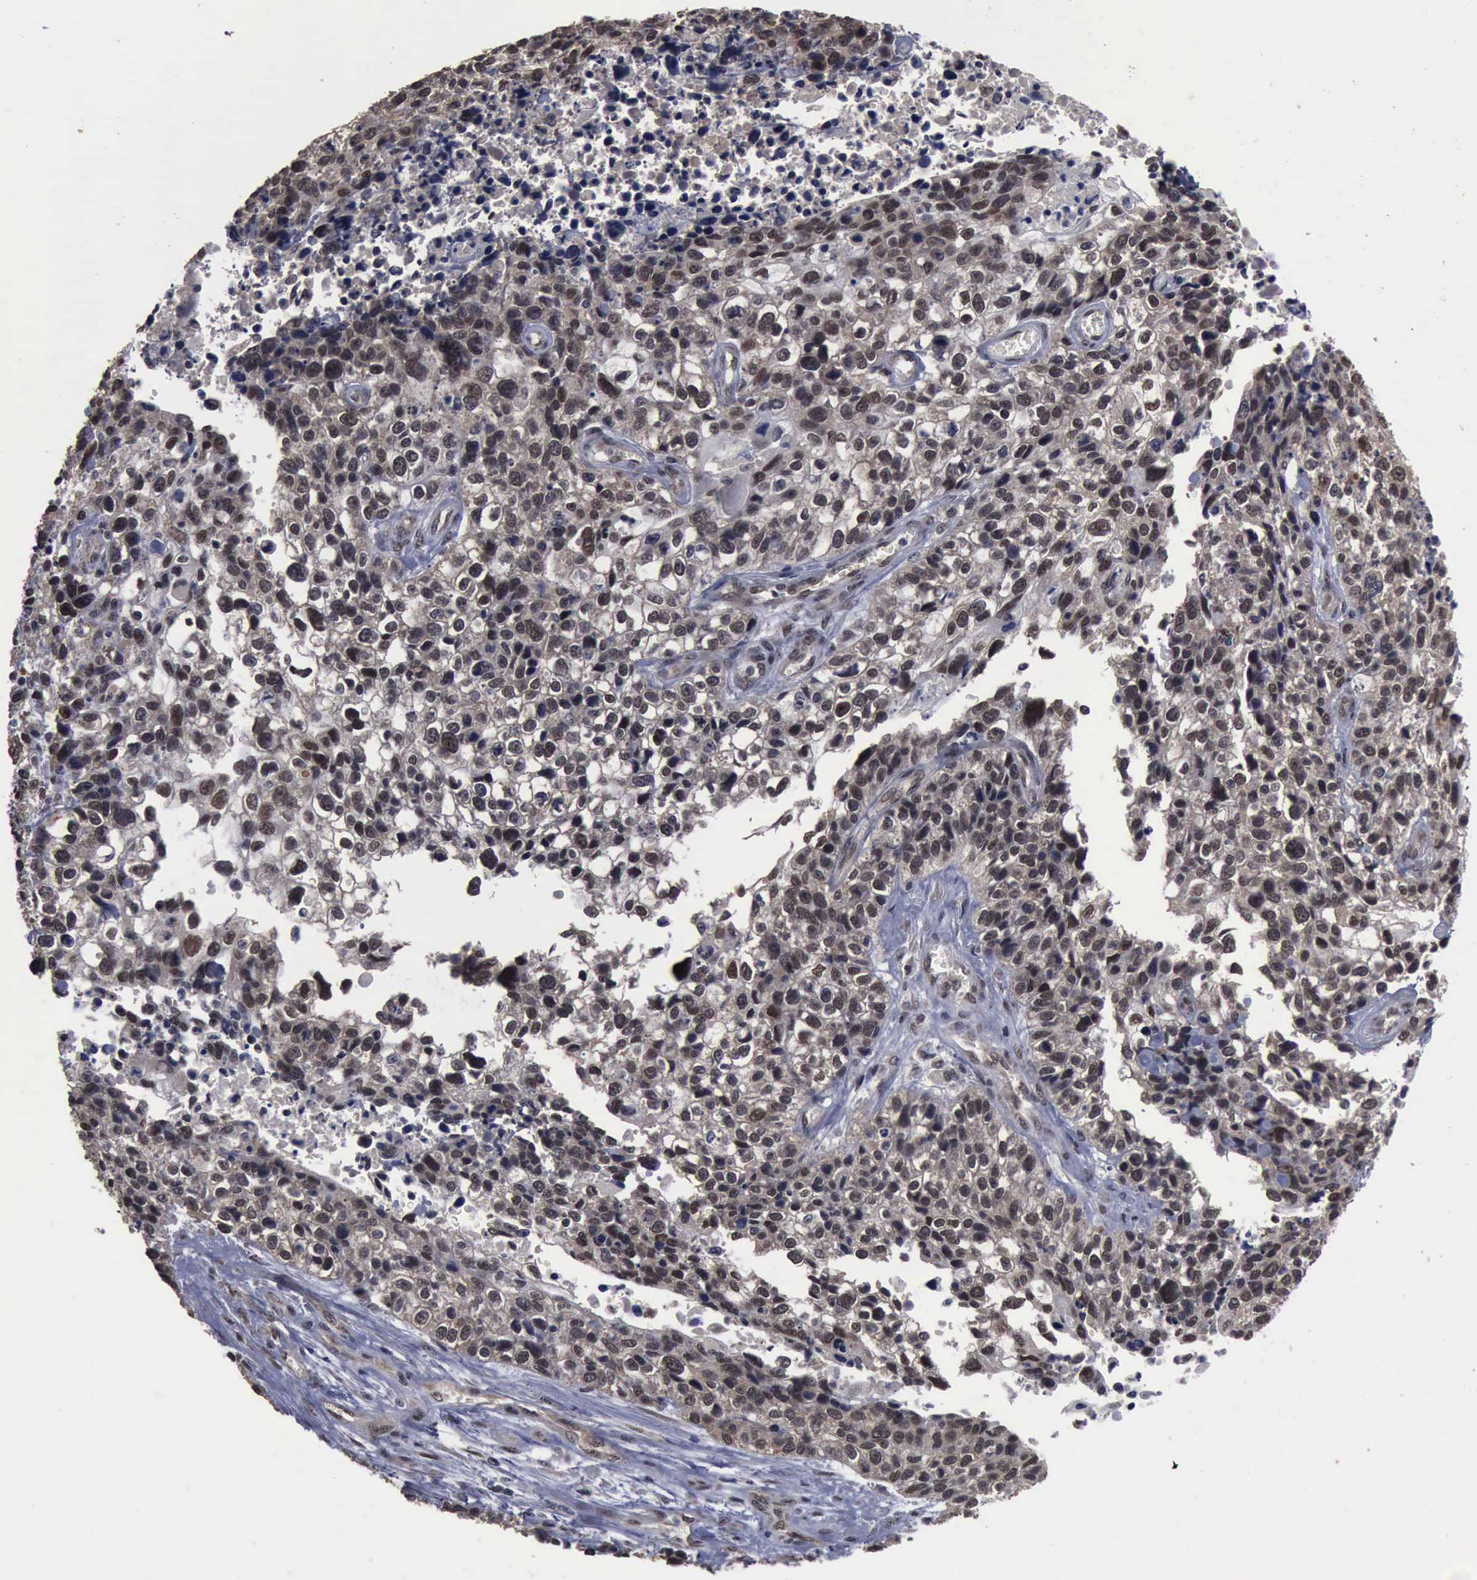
{"staining": {"intensity": "moderate", "quantity": "25%-75%", "location": "cytoplasmic/membranous,nuclear"}, "tissue": "lung cancer", "cell_type": "Tumor cells", "image_type": "cancer", "snomed": [{"axis": "morphology", "description": "Squamous cell carcinoma, NOS"}, {"axis": "topography", "description": "Lymph node"}, {"axis": "topography", "description": "Lung"}], "caption": "A photomicrograph of lung squamous cell carcinoma stained for a protein demonstrates moderate cytoplasmic/membranous and nuclear brown staining in tumor cells.", "gene": "RTCB", "patient": {"sex": "male", "age": 74}}